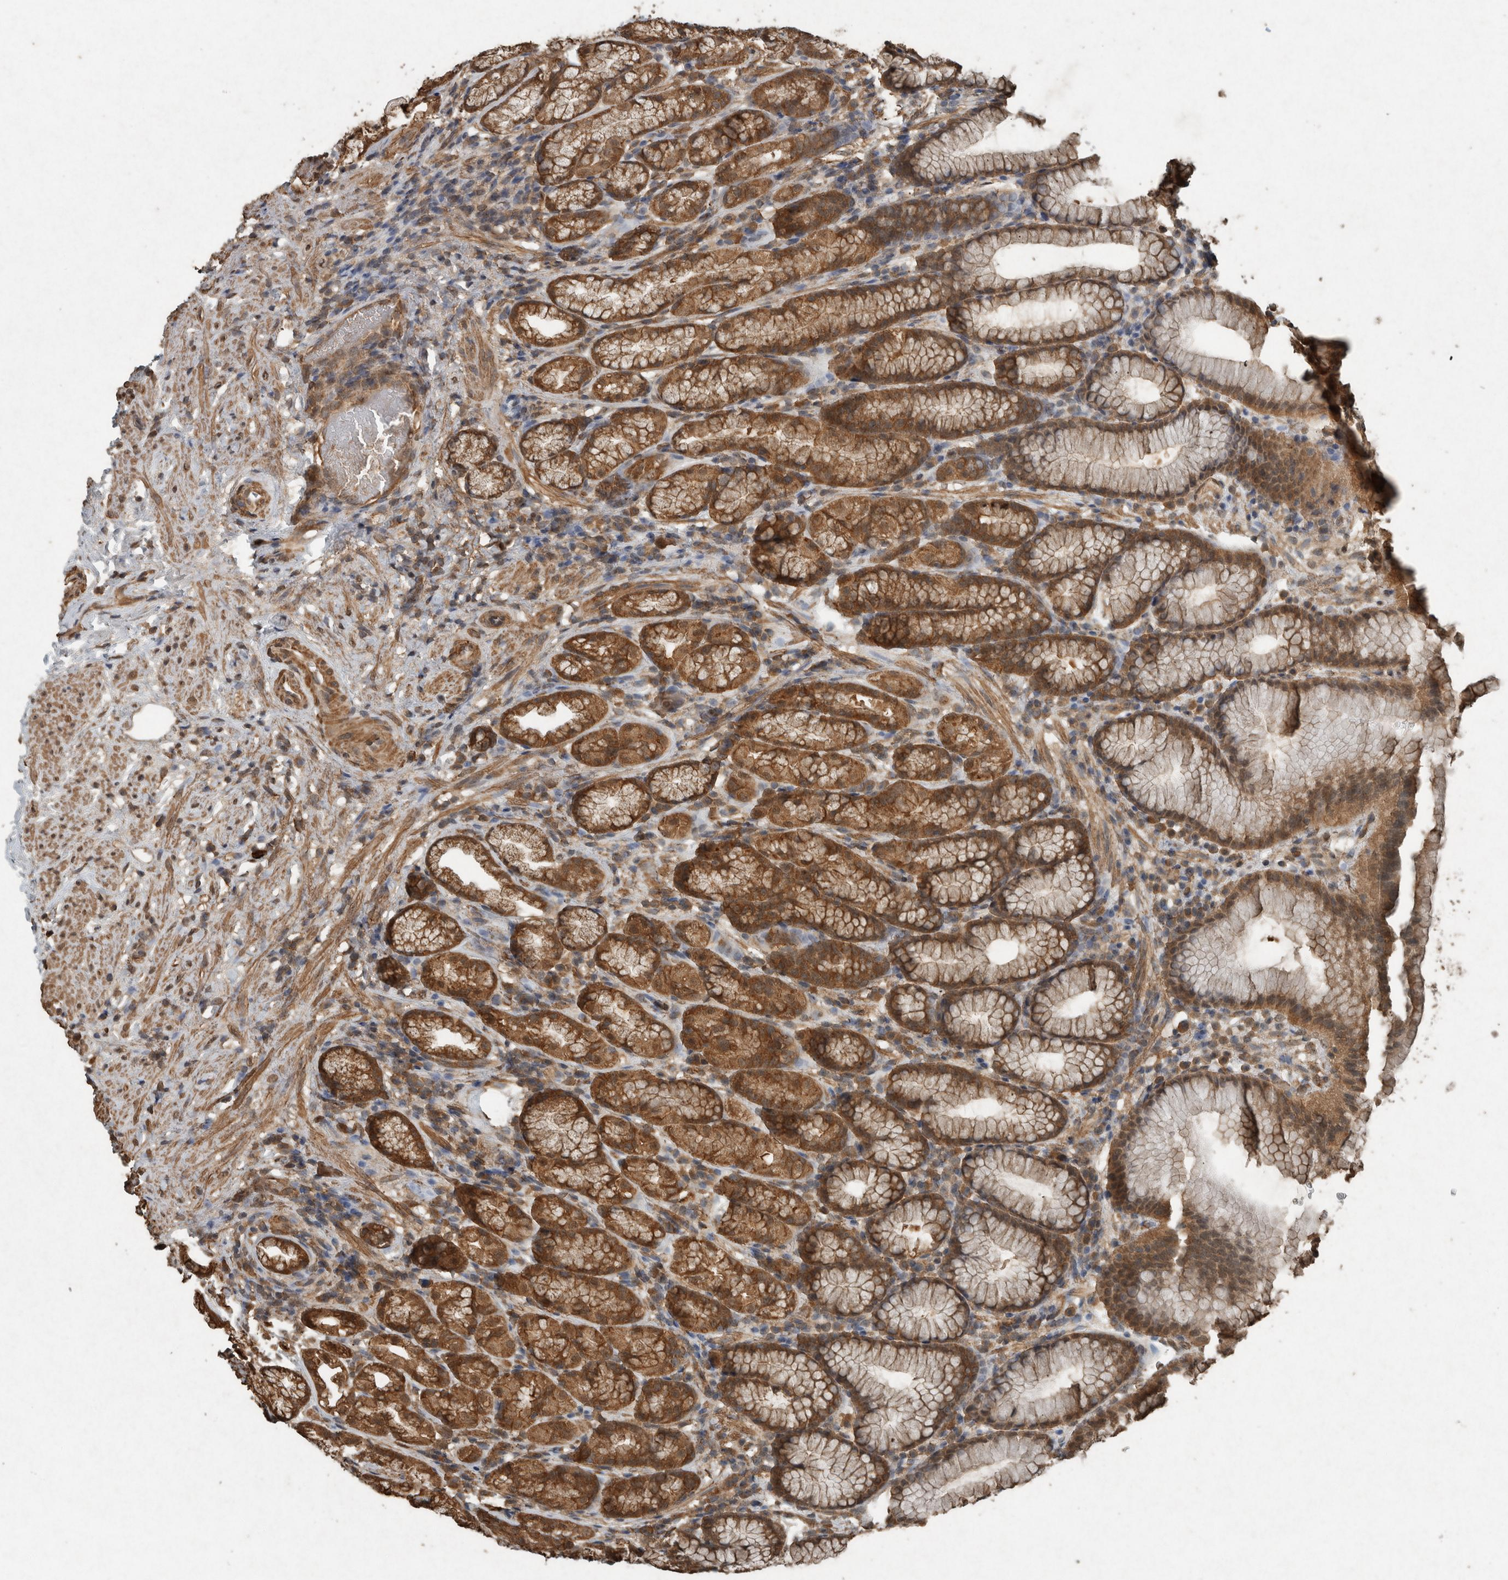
{"staining": {"intensity": "moderate", "quantity": ">75%", "location": "cytoplasmic/membranous,nuclear"}, "tissue": "stomach", "cell_type": "Glandular cells", "image_type": "normal", "snomed": [{"axis": "morphology", "description": "Normal tissue, NOS"}, {"axis": "topography", "description": "Stomach"}], "caption": "IHC of normal stomach shows medium levels of moderate cytoplasmic/membranous,nuclear expression in approximately >75% of glandular cells. Immunohistochemistry stains the protein in brown and the nuclei are stained blue.", "gene": "ARHGEF12", "patient": {"sex": "male", "age": 42}}